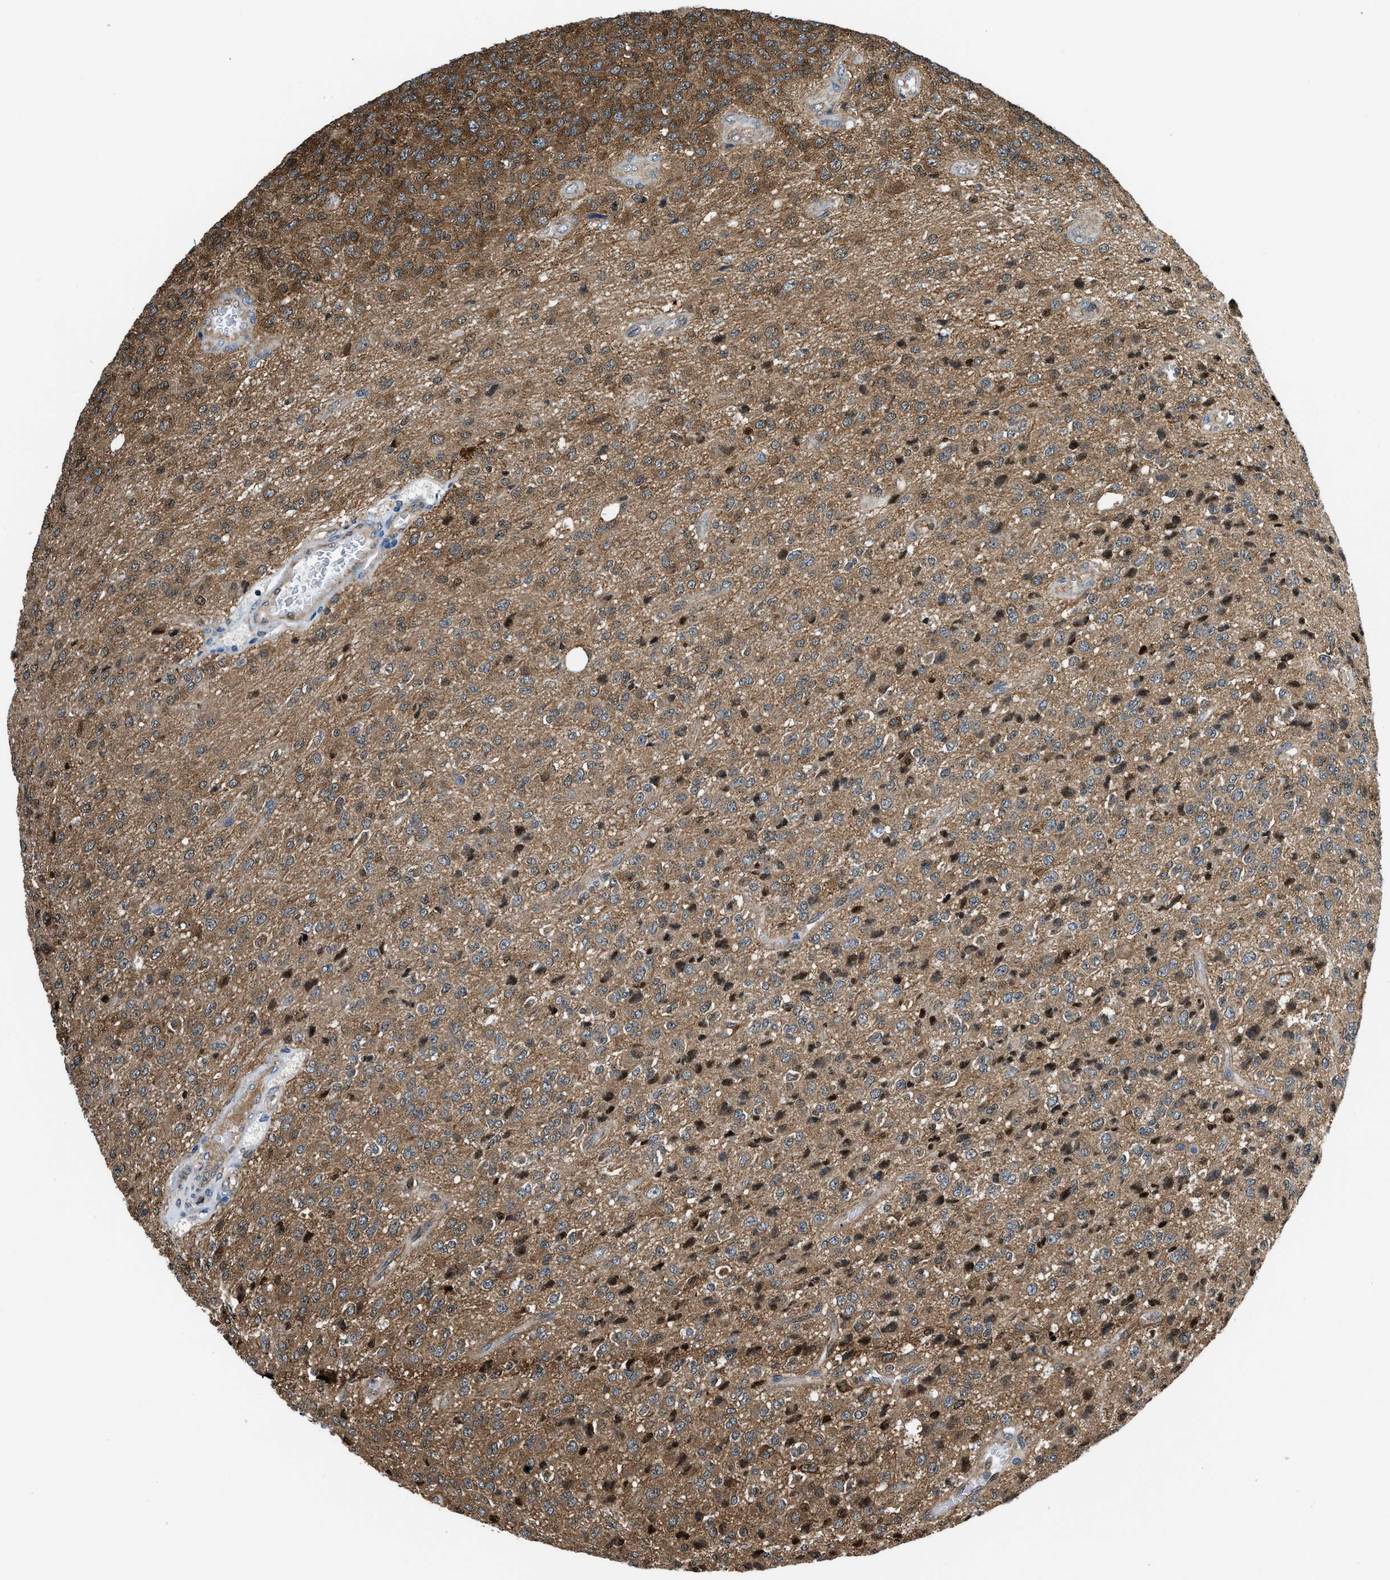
{"staining": {"intensity": "moderate", "quantity": "25%-75%", "location": "cytoplasmic/membranous,nuclear"}, "tissue": "glioma", "cell_type": "Tumor cells", "image_type": "cancer", "snomed": [{"axis": "morphology", "description": "Glioma, malignant, High grade"}, {"axis": "topography", "description": "pancreas cauda"}], "caption": "Protein staining of high-grade glioma (malignant) tissue displays moderate cytoplasmic/membranous and nuclear staining in approximately 25%-75% of tumor cells.", "gene": "YWHAE", "patient": {"sex": "male", "age": 60}}